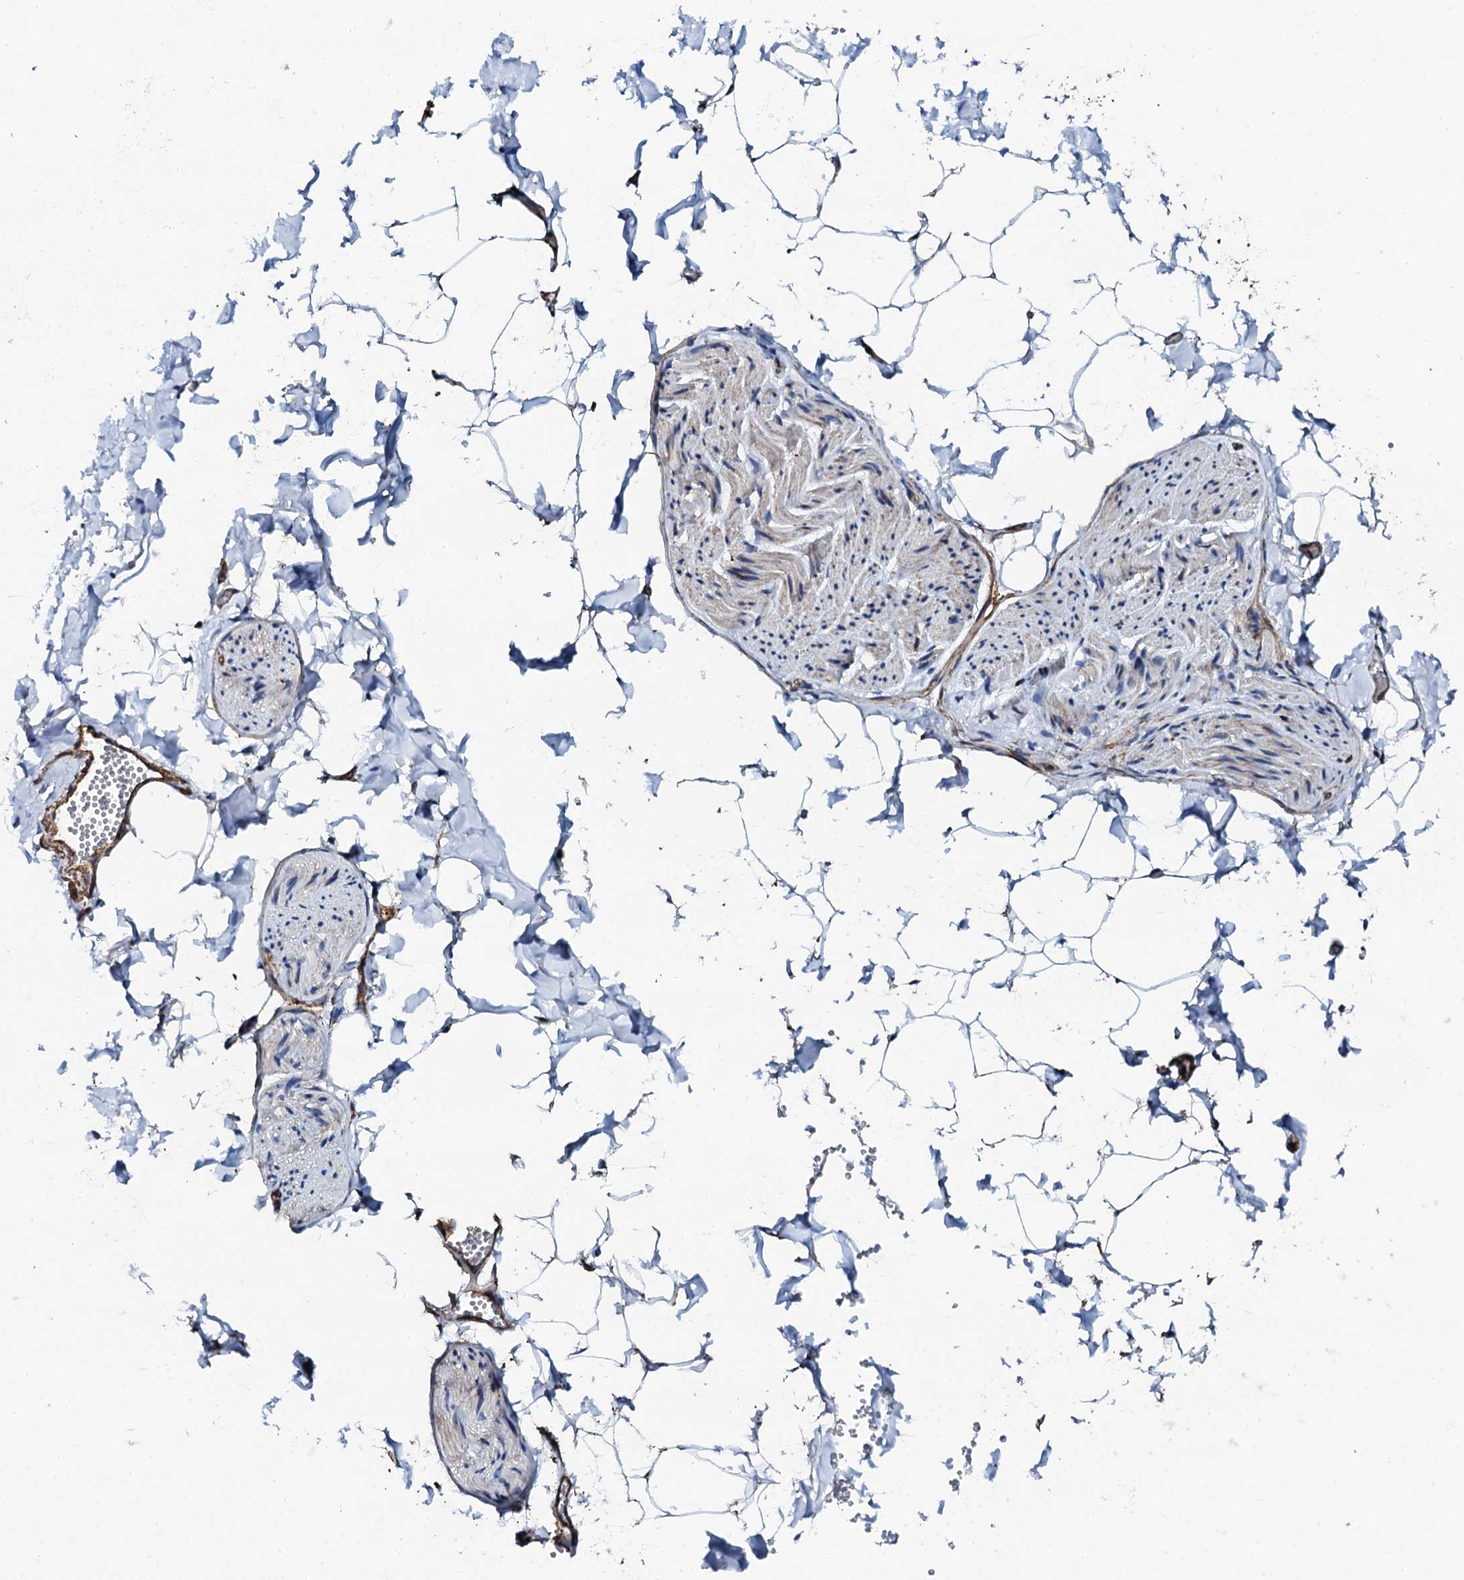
{"staining": {"intensity": "moderate", "quantity": ">75%", "location": "cytoplasmic/membranous"}, "tissue": "adipose tissue", "cell_type": "Adipocytes", "image_type": "normal", "snomed": [{"axis": "morphology", "description": "Normal tissue, NOS"}, {"axis": "topography", "description": "Gallbladder"}, {"axis": "topography", "description": "Peripheral nerve tissue"}], "caption": "Immunohistochemistry image of benign adipose tissue: adipose tissue stained using immunohistochemistry (IHC) demonstrates medium levels of moderate protein expression localized specifically in the cytoplasmic/membranous of adipocytes, appearing as a cytoplasmic/membranous brown color.", "gene": "INTS10", "patient": {"sex": "male", "age": 38}}